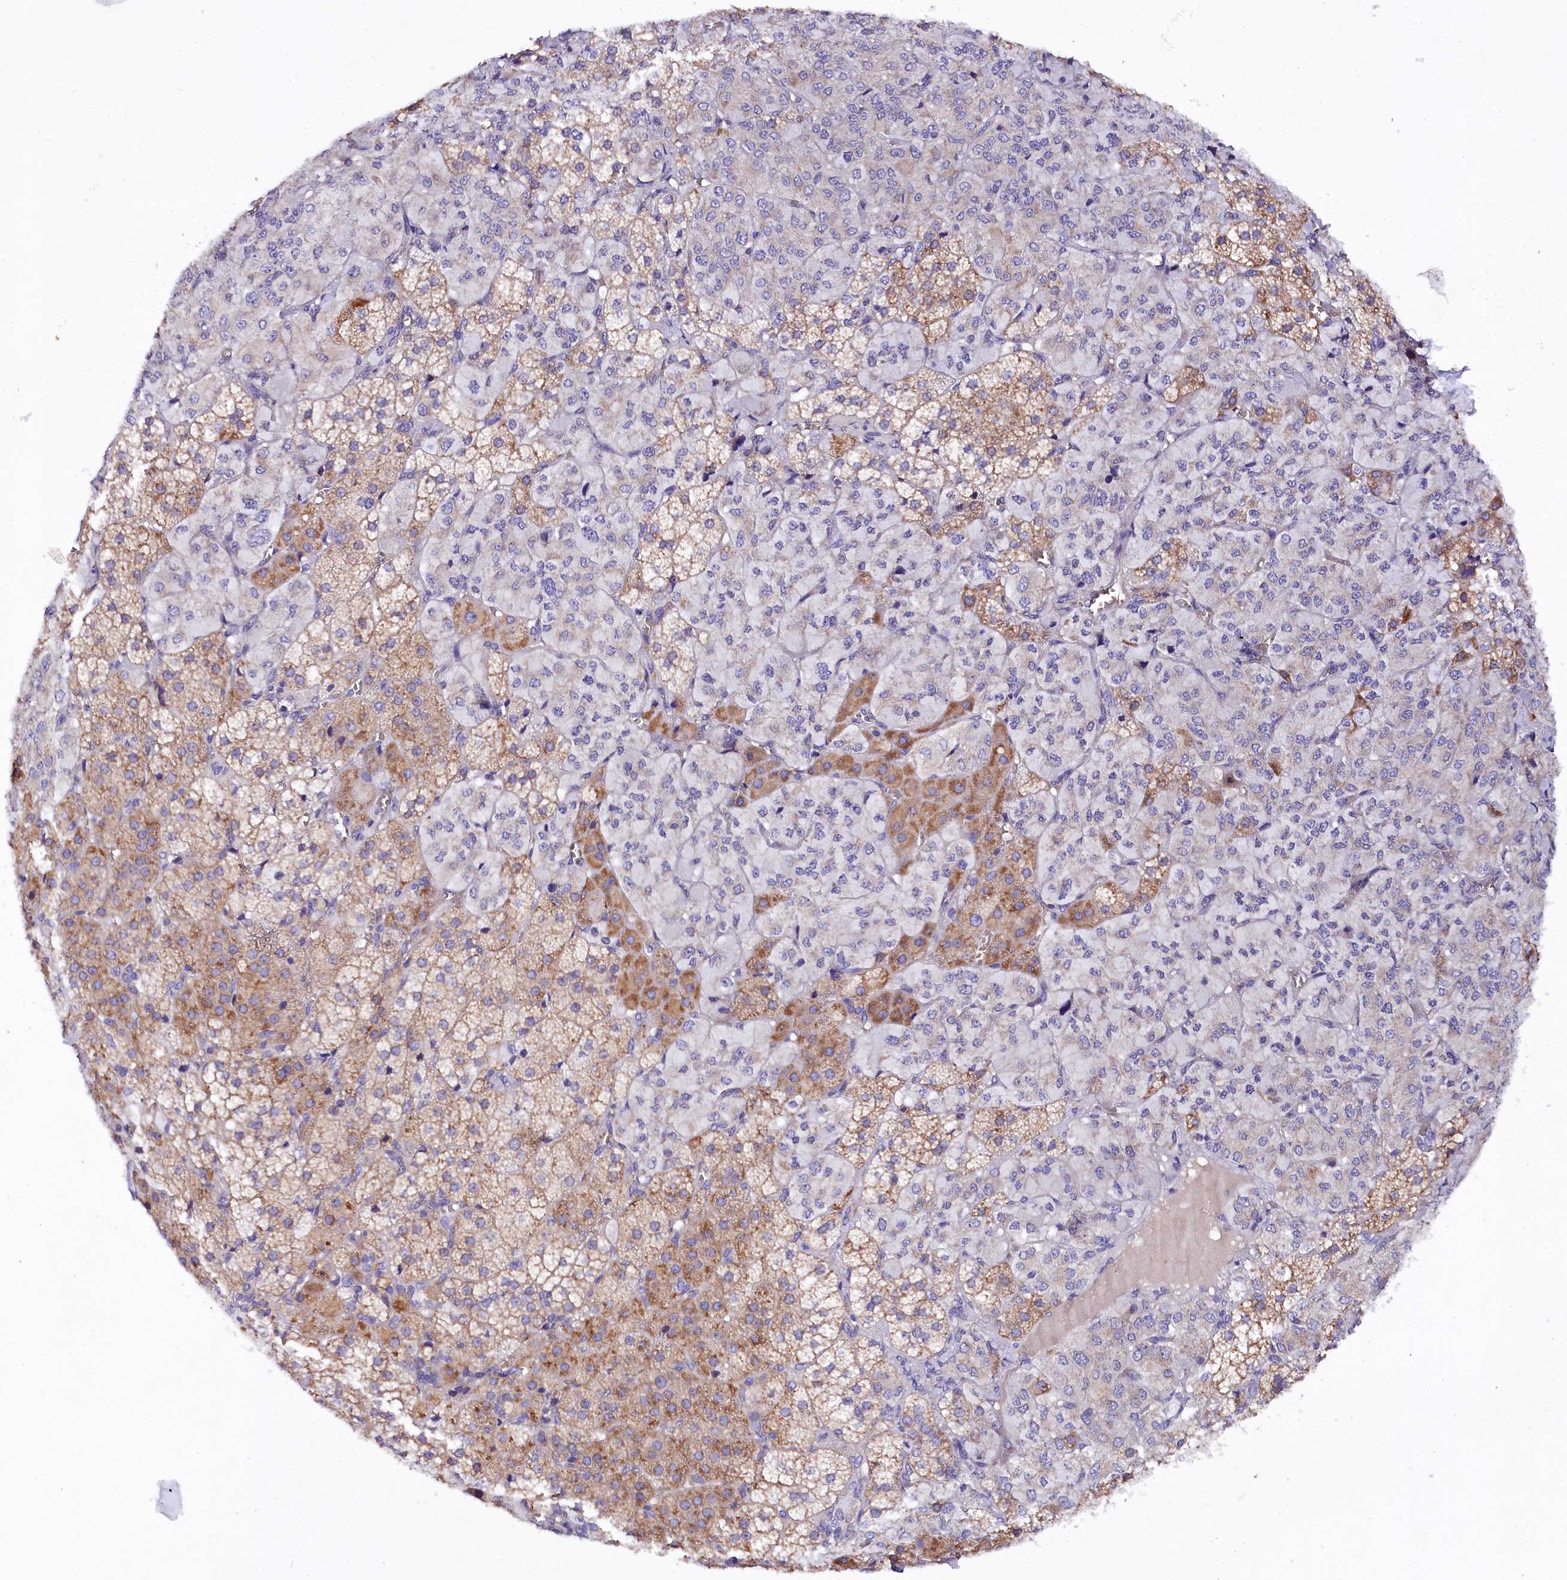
{"staining": {"intensity": "moderate", "quantity": "<25%", "location": "cytoplasmic/membranous"}, "tissue": "adrenal gland", "cell_type": "Glandular cells", "image_type": "normal", "snomed": [{"axis": "morphology", "description": "Normal tissue, NOS"}, {"axis": "topography", "description": "Adrenal gland"}], "caption": "Normal adrenal gland exhibits moderate cytoplasmic/membranous expression in about <25% of glandular cells, visualized by immunohistochemistry. The staining was performed using DAB (3,3'-diaminobenzidine) to visualize the protein expression in brown, while the nuclei were stained in blue with hematoxylin (Magnification: 20x).", "gene": "CEP295", "patient": {"sex": "female", "age": 44}}